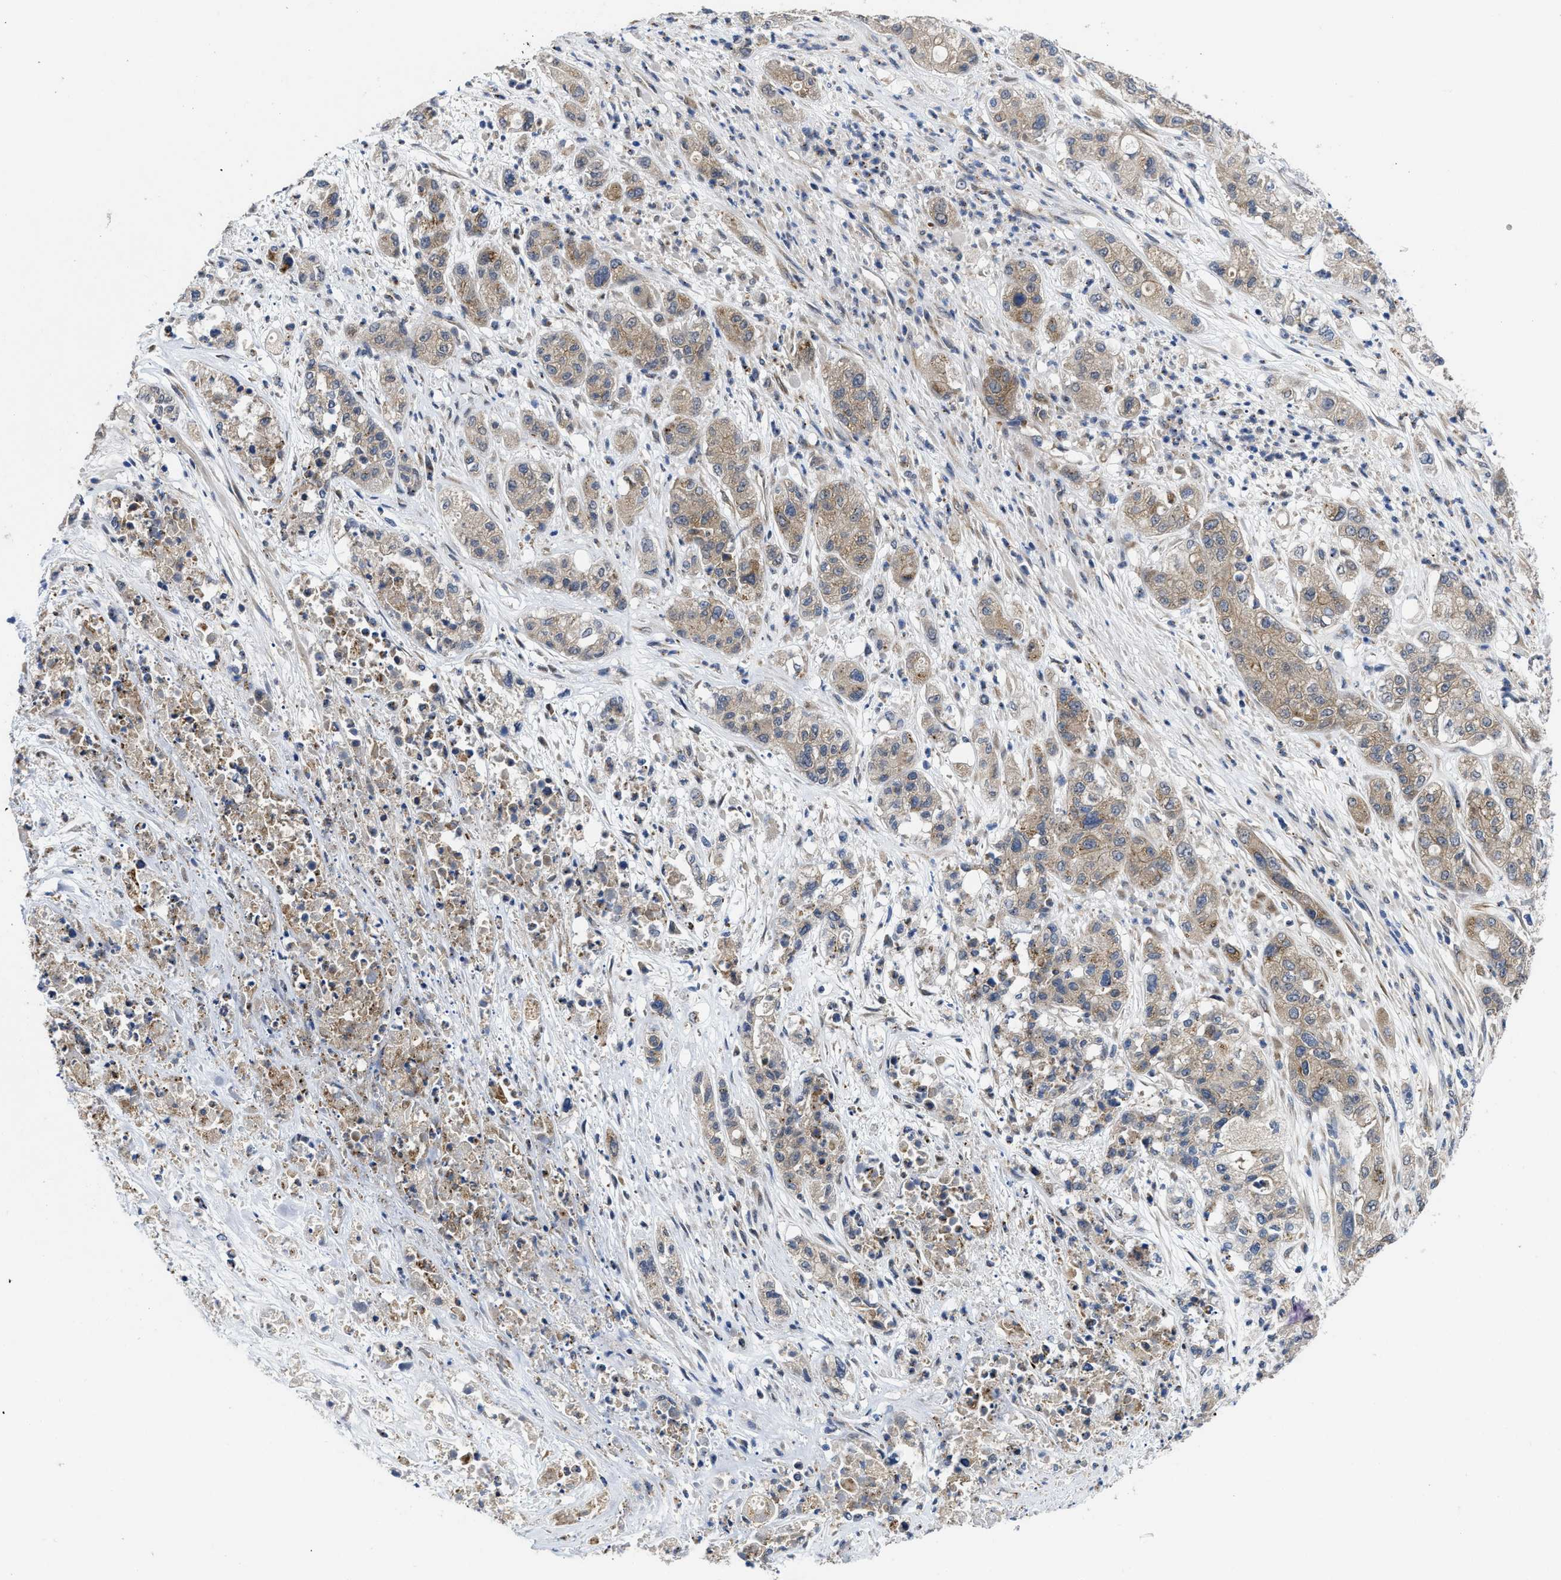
{"staining": {"intensity": "weak", "quantity": ">75%", "location": "cytoplasmic/membranous"}, "tissue": "pancreatic cancer", "cell_type": "Tumor cells", "image_type": "cancer", "snomed": [{"axis": "morphology", "description": "Adenocarcinoma, NOS"}, {"axis": "topography", "description": "Pancreas"}], "caption": "Pancreatic adenocarcinoma was stained to show a protein in brown. There is low levels of weak cytoplasmic/membranous staining in about >75% of tumor cells.", "gene": "PKD2", "patient": {"sex": "female", "age": 78}}